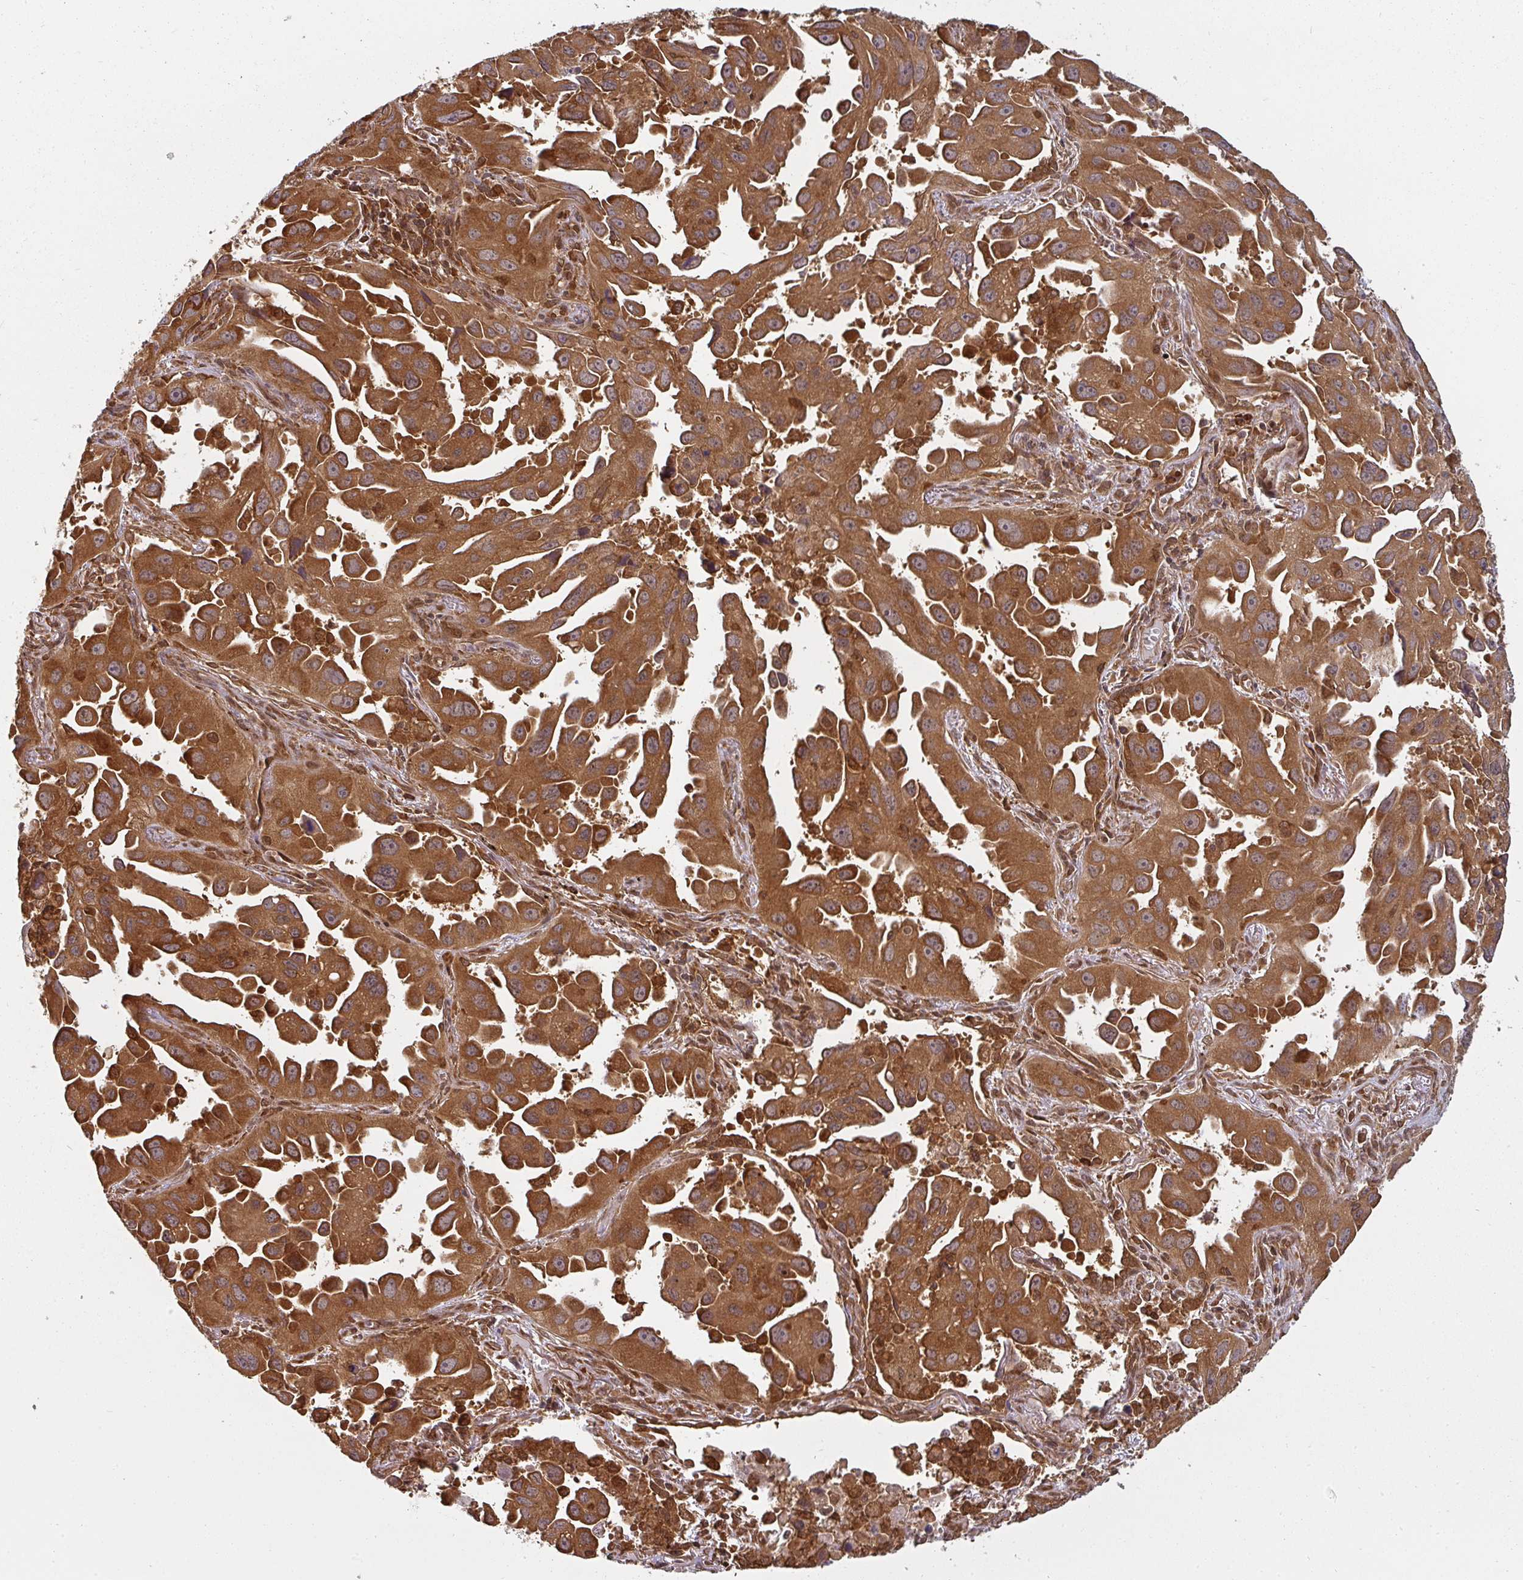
{"staining": {"intensity": "strong", "quantity": ">75%", "location": "cytoplasmic/membranous"}, "tissue": "lung cancer", "cell_type": "Tumor cells", "image_type": "cancer", "snomed": [{"axis": "morphology", "description": "Adenocarcinoma, NOS"}, {"axis": "topography", "description": "Lung"}], "caption": "Lung cancer (adenocarcinoma) stained for a protein (brown) displays strong cytoplasmic/membranous positive positivity in approximately >75% of tumor cells.", "gene": "PPP6R3", "patient": {"sex": "male", "age": 66}}